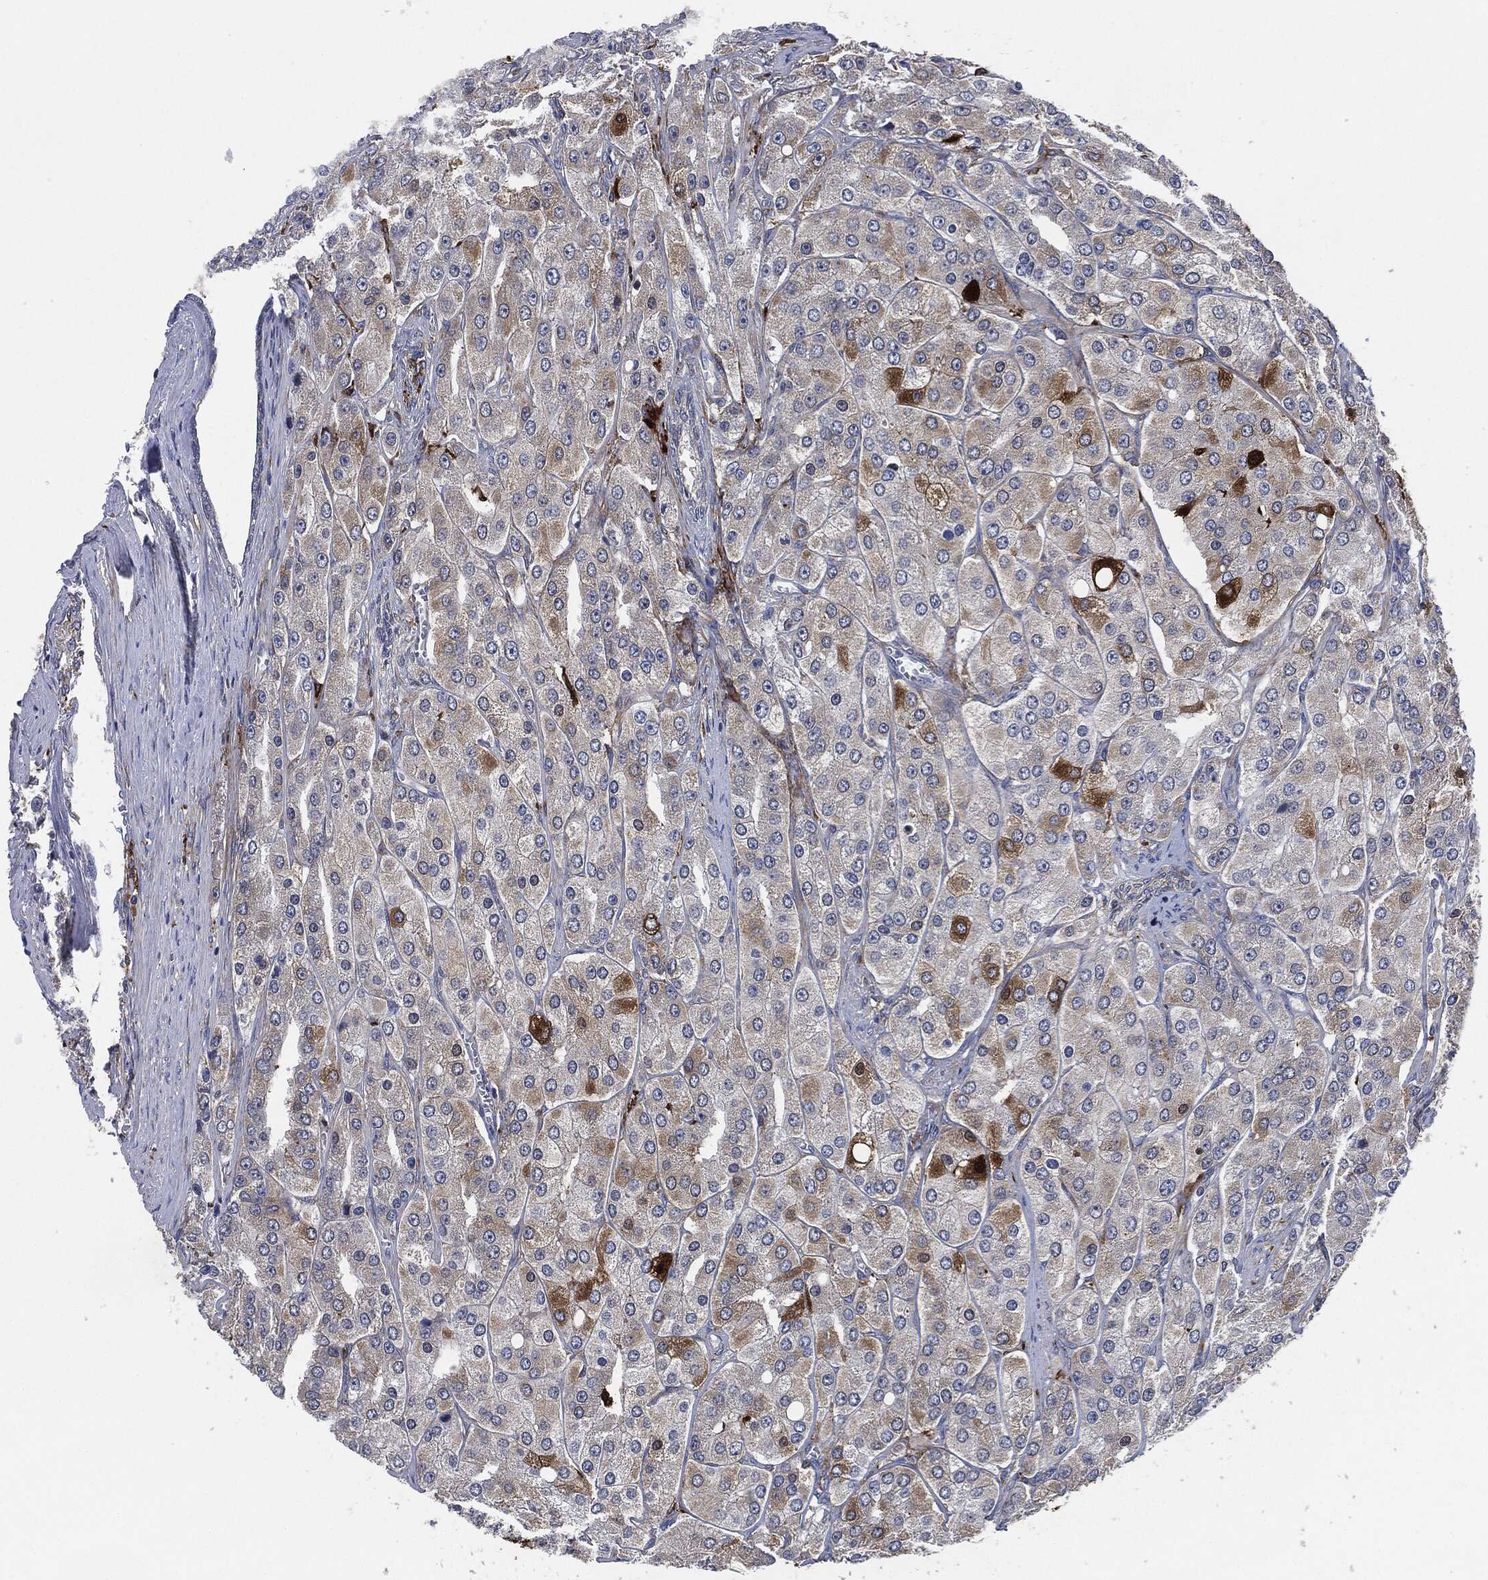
{"staining": {"intensity": "moderate", "quantity": "25%-75%", "location": "cytoplasmic/membranous"}, "tissue": "prostate cancer", "cell_type": "Tumor cells", "image_type": "cancer", "snomed": [{"axis": "morphology", "description": "Adenocarcinoma, Low grade"}, {"axis": "topography", "description": "Prostate"}], "caption": "Prostate cancer (low-grade adenocarcinoma) stained with immunohistochemistry (IHC) demonstrates moderate cytoplasmic/membranous staining in approximately 25%-75% of tumor cells. (IHC, brightfield microscopy, high magnification).", "gene": "TMEM11", "patient": {"sex": "male", "age": 69}}